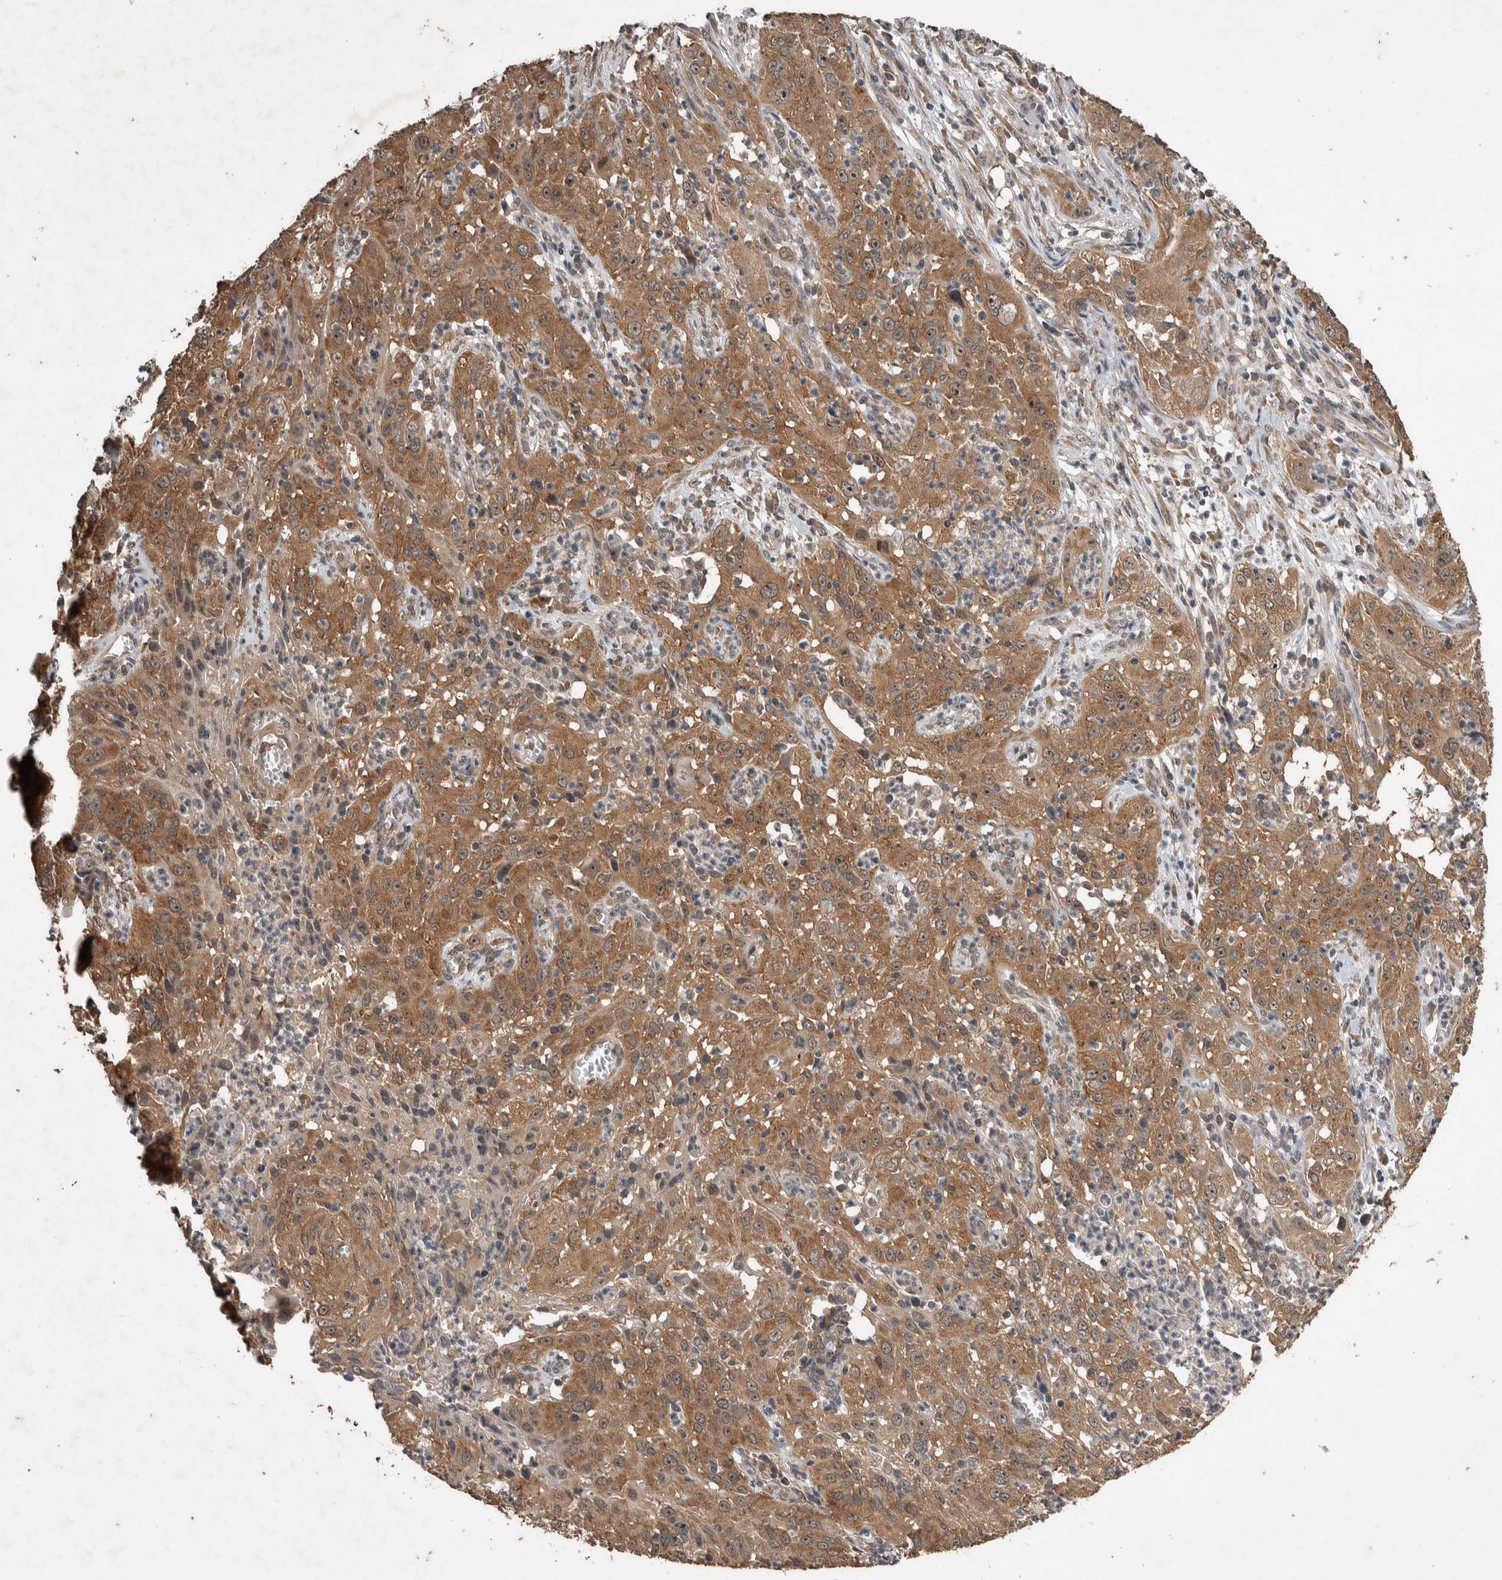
{"staining": {"intensity": "moderate", "quantity": ">75%", "location": "cytoplasmic/membranous,nuclear"}, "tissue": "cervical cancer", "cell_type": "Tumor cells", "image_type": "cancer", "snomed": [{"axis": "morphology", "description": "Squamous cell carcinoma, NOS"}, {"axis": "topography", "description": "Cervix"}], "caption": "Moderate cytoplasmic/membranous and nuclear staining is present in about >75% of tumor cells in cervical cancer (squamous cell carcinoma). Immunohistochemistry stains the protein of interest in brown and the nuclei are stained blue.", "gene": "DVL2", "patient": {"sex": "female", "age": 32}}